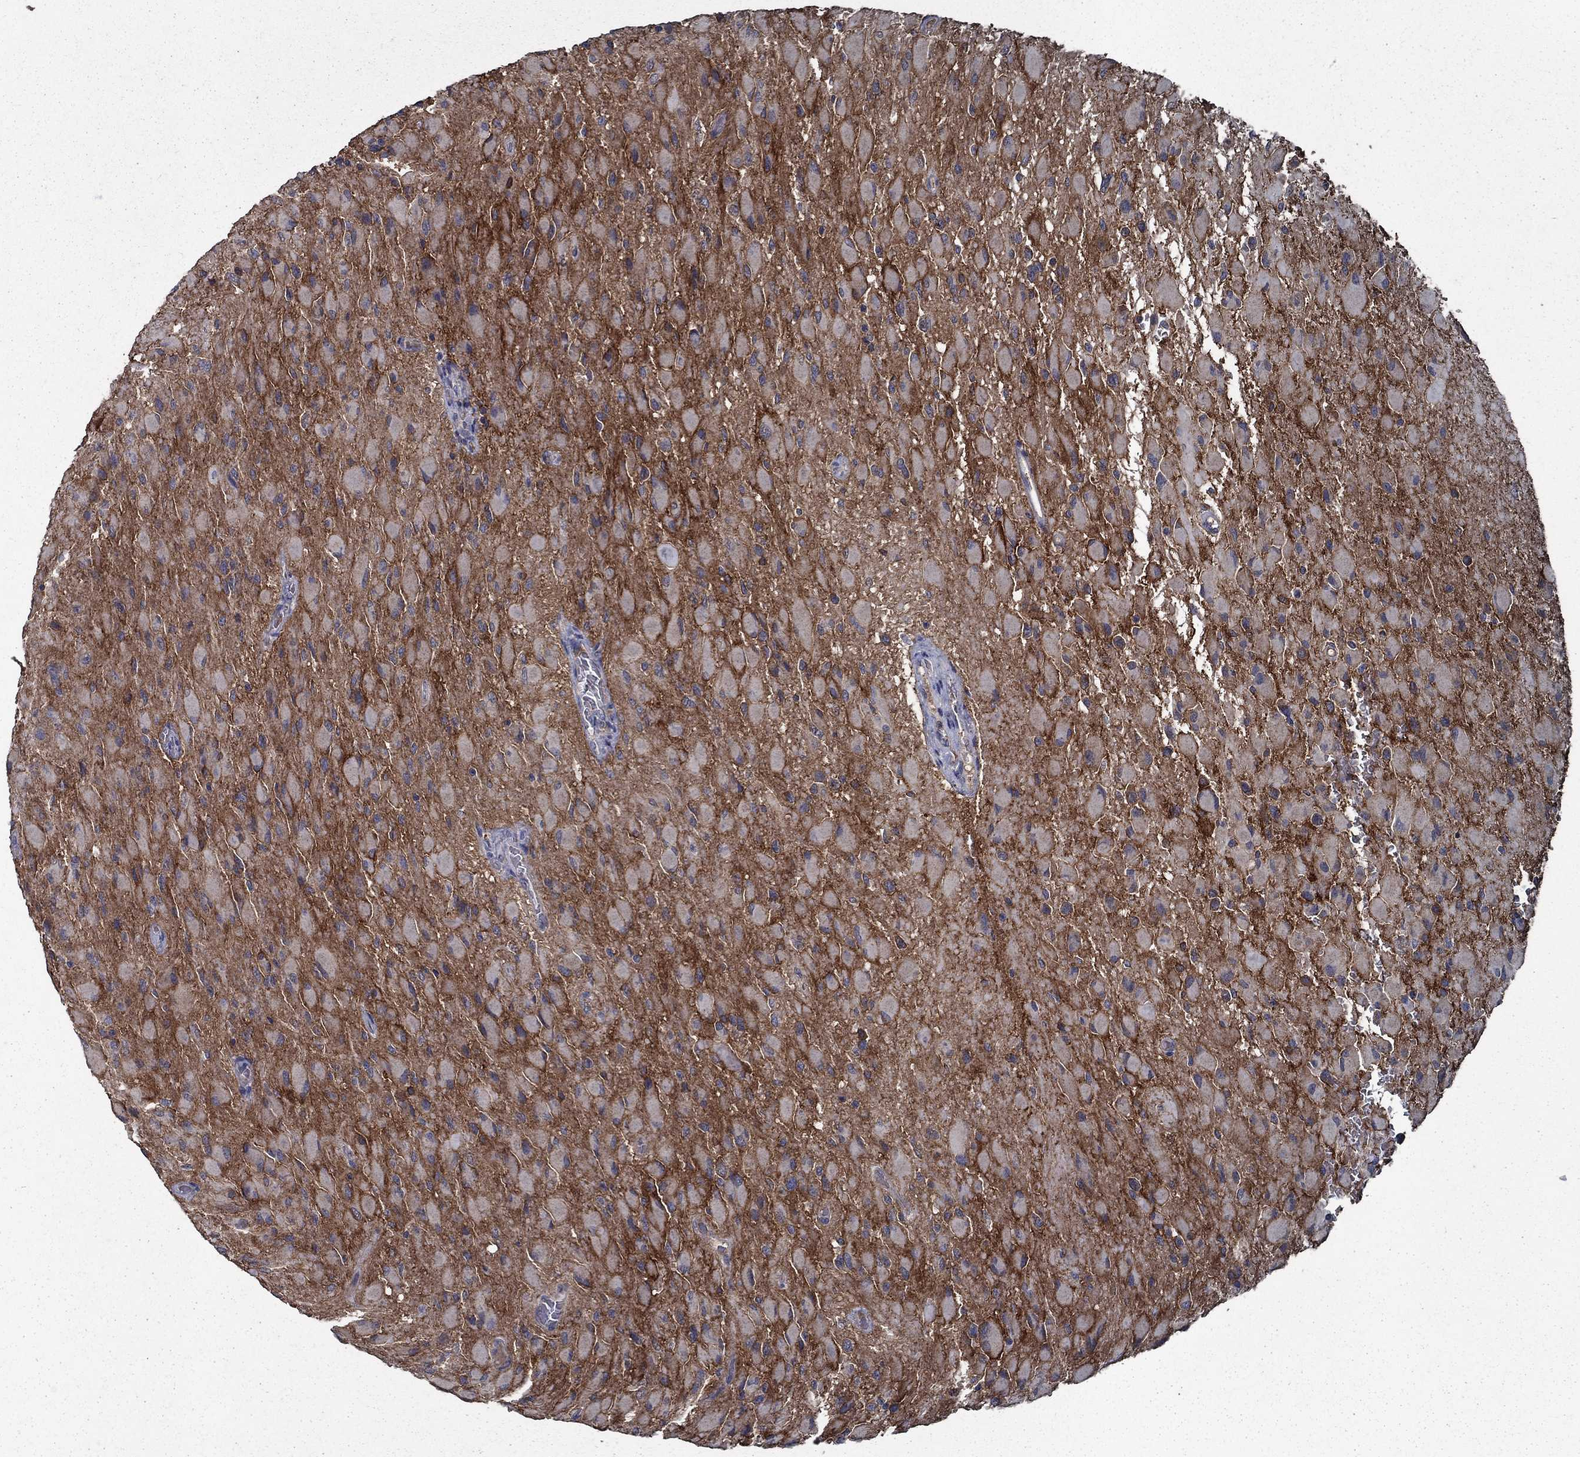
{"staining": {"intensity": "strong", "quantity": "25%-75%", "location": "cytoplasmic/membranous"}, "tissue": "glioma", "cell_type": "Tumor cells", "image_type": "cancer", "snomed": [{"axis": "morphology", "description": "Glioma, malignant, High grade"}, {"axis": "topography", "description": "Cerebral cortex"}], "caption": "Immunohistochemistry micrograph of neoplastic tissue: malignant glioma (high-grade) stained using immunohistochemistry (IHC) exhibits high levels of strong protein expression localized specifically in the cytoplasmic/membranous of tumor cells, appearing as a cytoplasmic/membranous brown color.", "gene": "SLC44A1", "patient": {"sex": "female", "age": 36}}